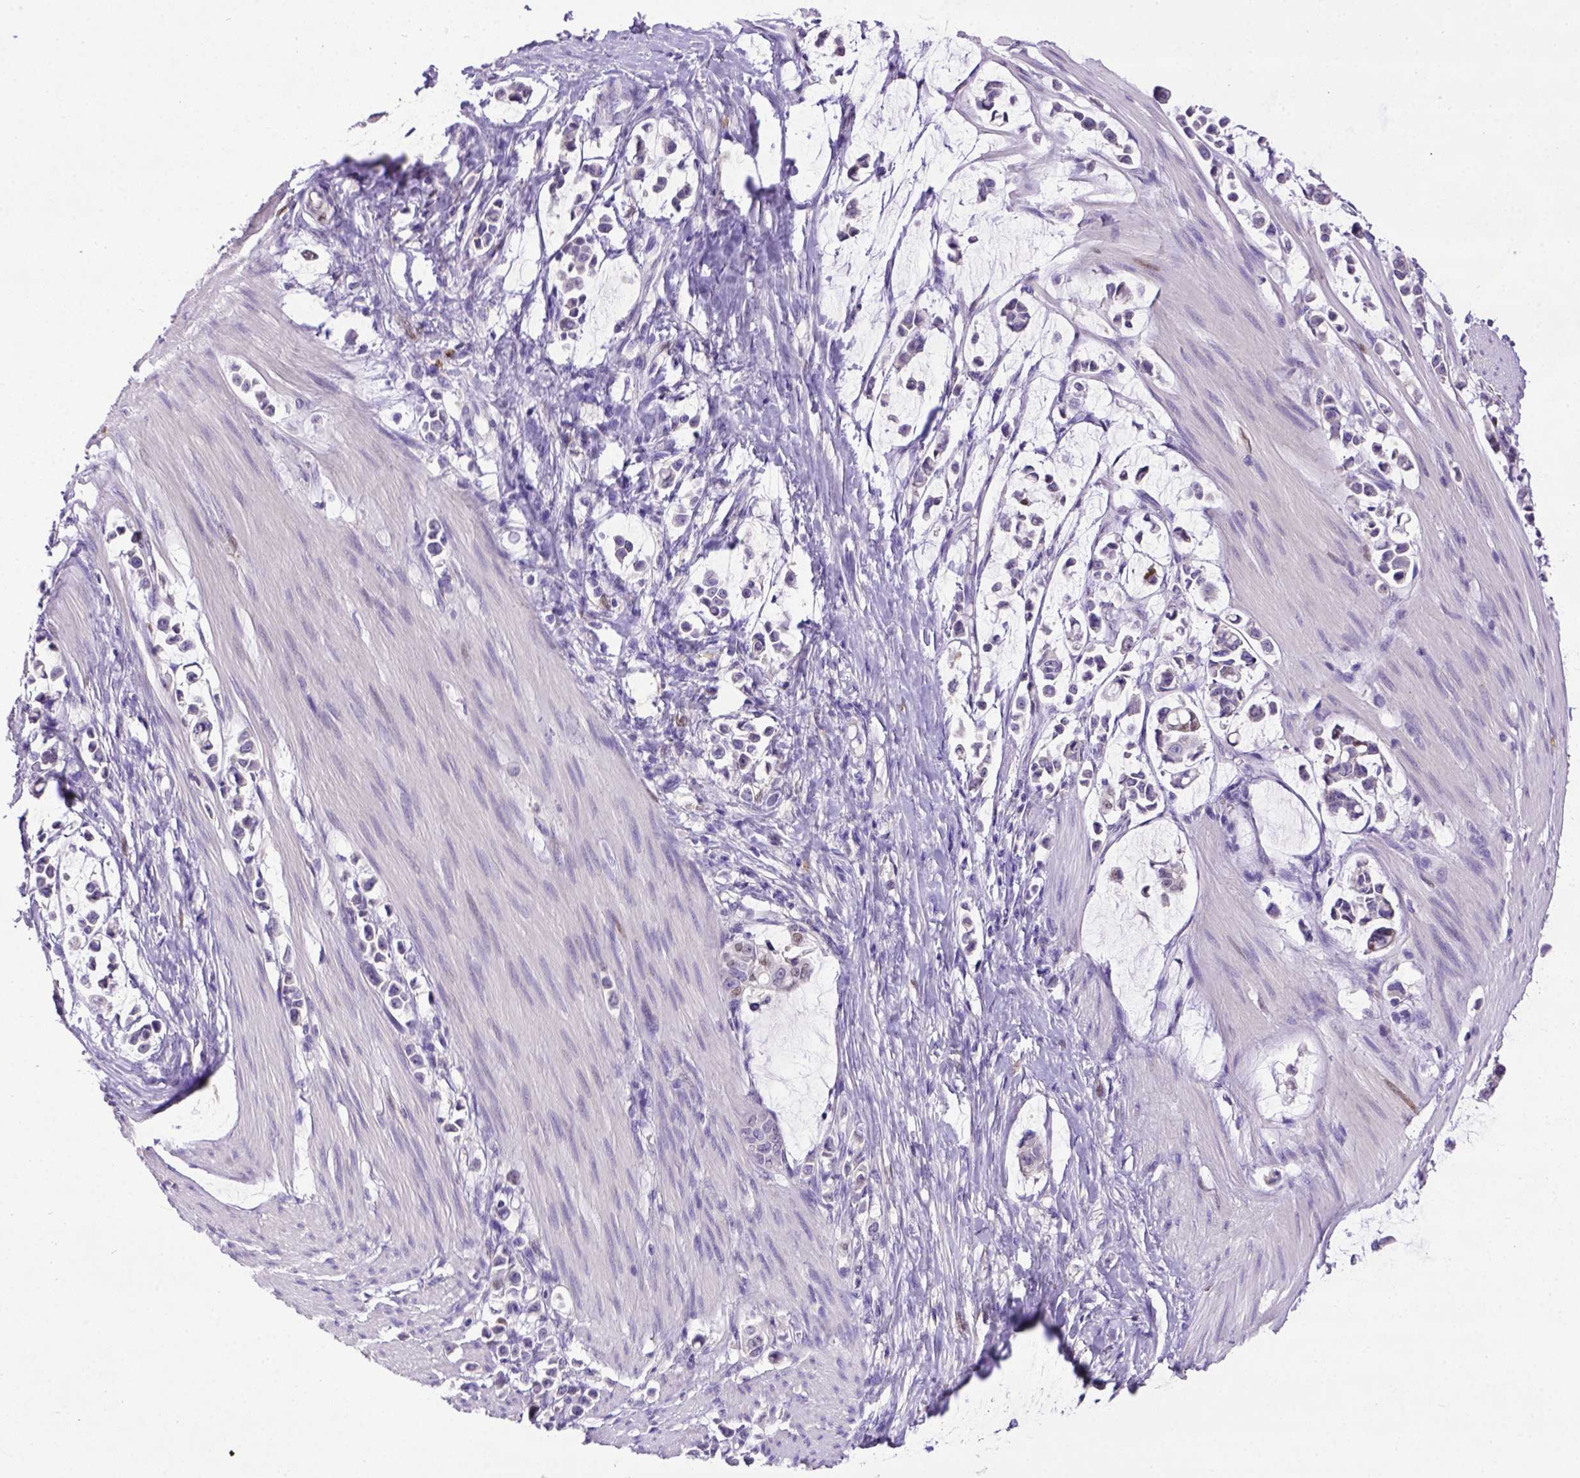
{"staining": {"intensity": "negative", "quantity": "none", "location": "none"}, "tissue": "stomach cancer", "cell_type": "Tumor cells", "image_type": "cancer", "snomed": [{"axis": "morphology", "description": "Adenocarcinoma, NOS"}, {"axis": "topography", "description": "Stomach"}], "caption": "There is no significant expression in tumor cells of adenocarcinoma (stomach).", "gene": "CDKN1A", "patient": {"sex": "male", "age": 82}}